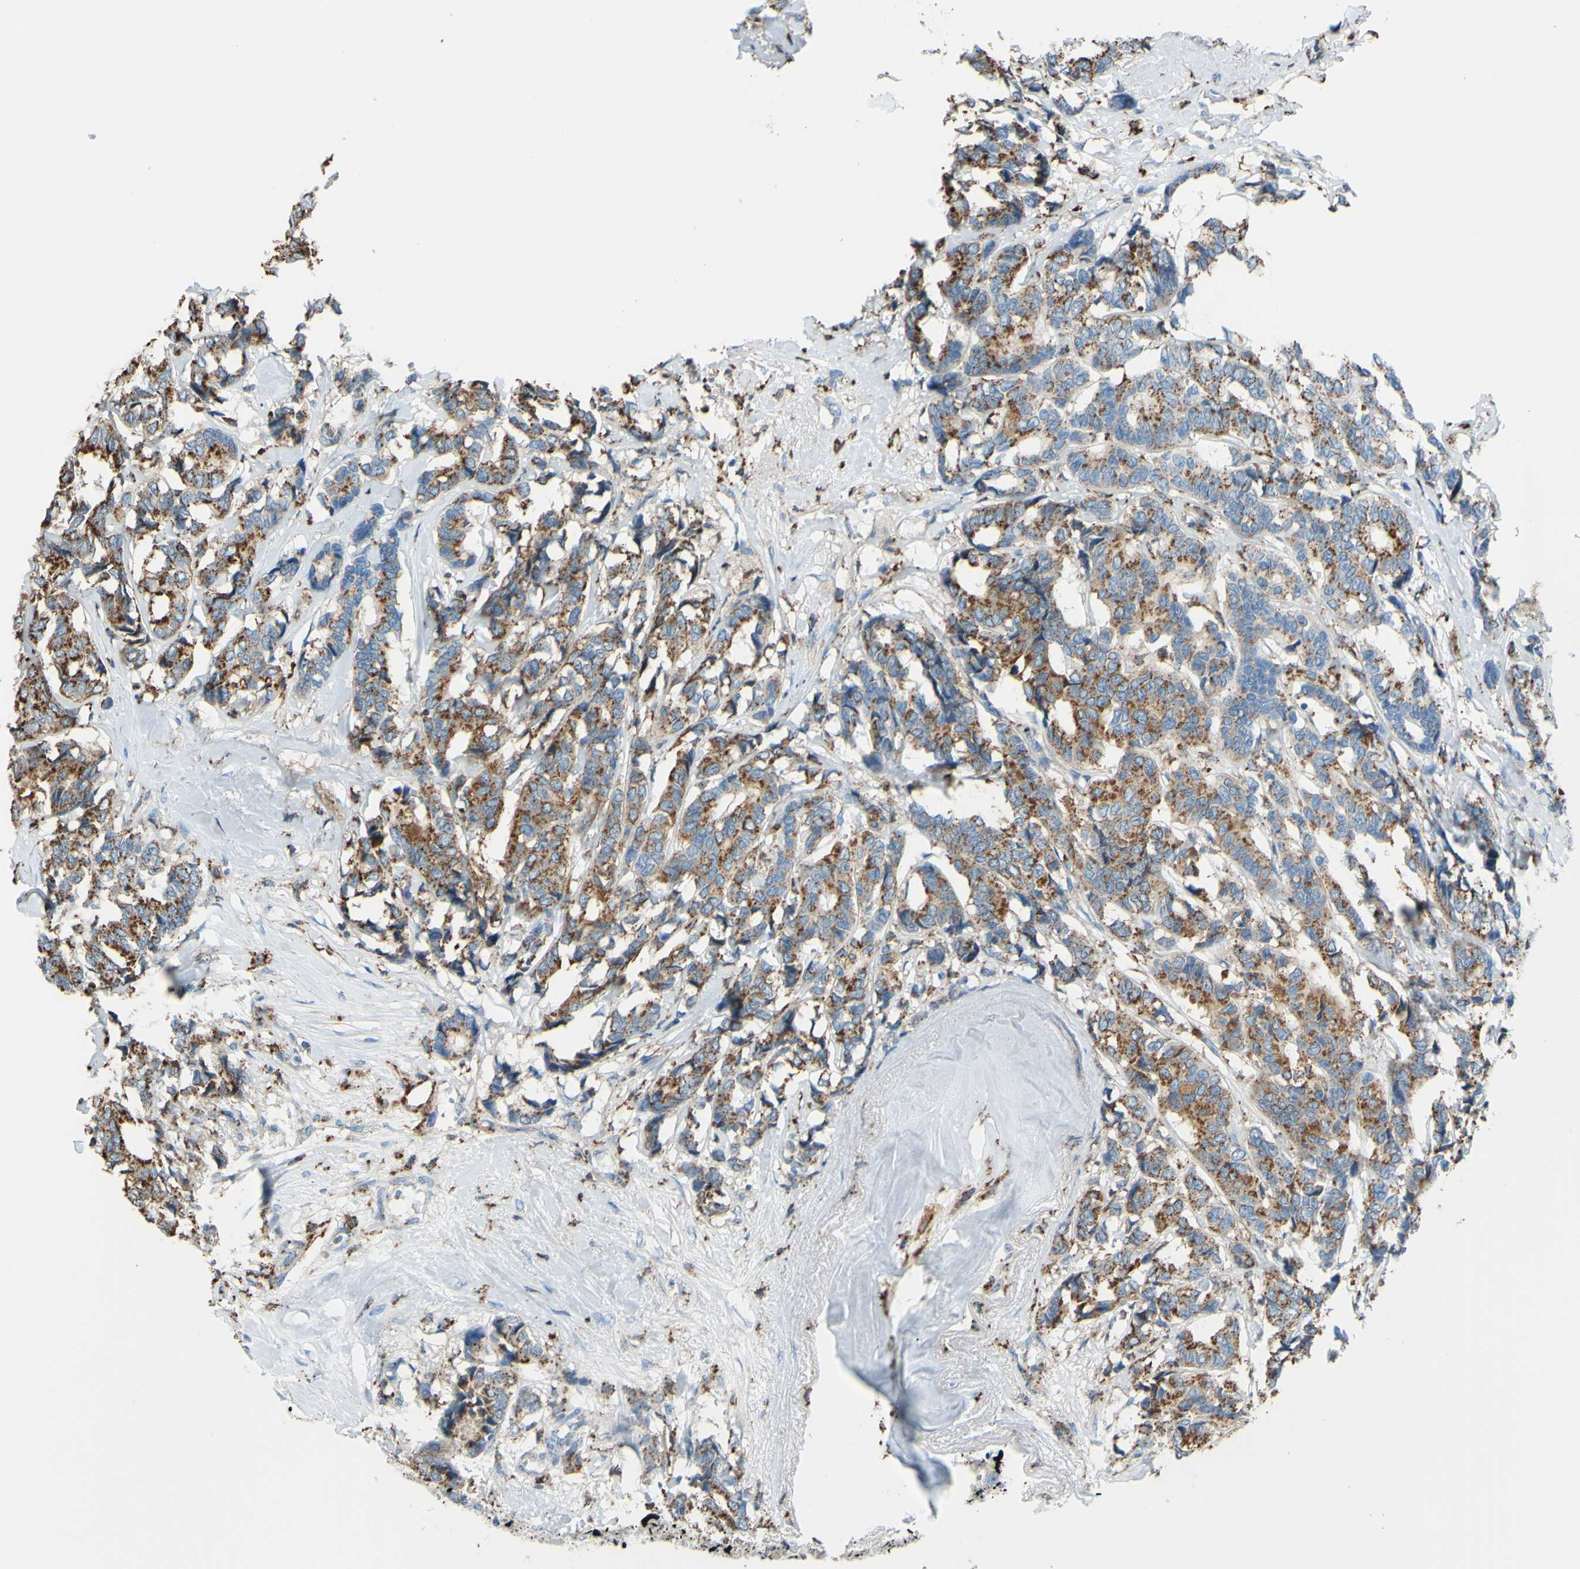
{"staining": {"intensity": "strong", "quantity": ">75%", "location": "cytoplasmic/membranous"}, "tissue": "breast cancer", "cell_type": "Tumor cells", "image_type": "cancer", "snomed": [{"axis": "morphology", "description": "Duct carcinoma"}, {"axis": "topography", "description": "Breast"}], "caption": "DAB (3,3'-diaminobenzidine) immunohistochemical staining of human invasive ductal carcinoma (breast) reveals strong cytoplasmic/membranous protein expression in about >75% of tumor cells.", "gene": "CTSD", "patient": {"sex": "female", "age": 87}}